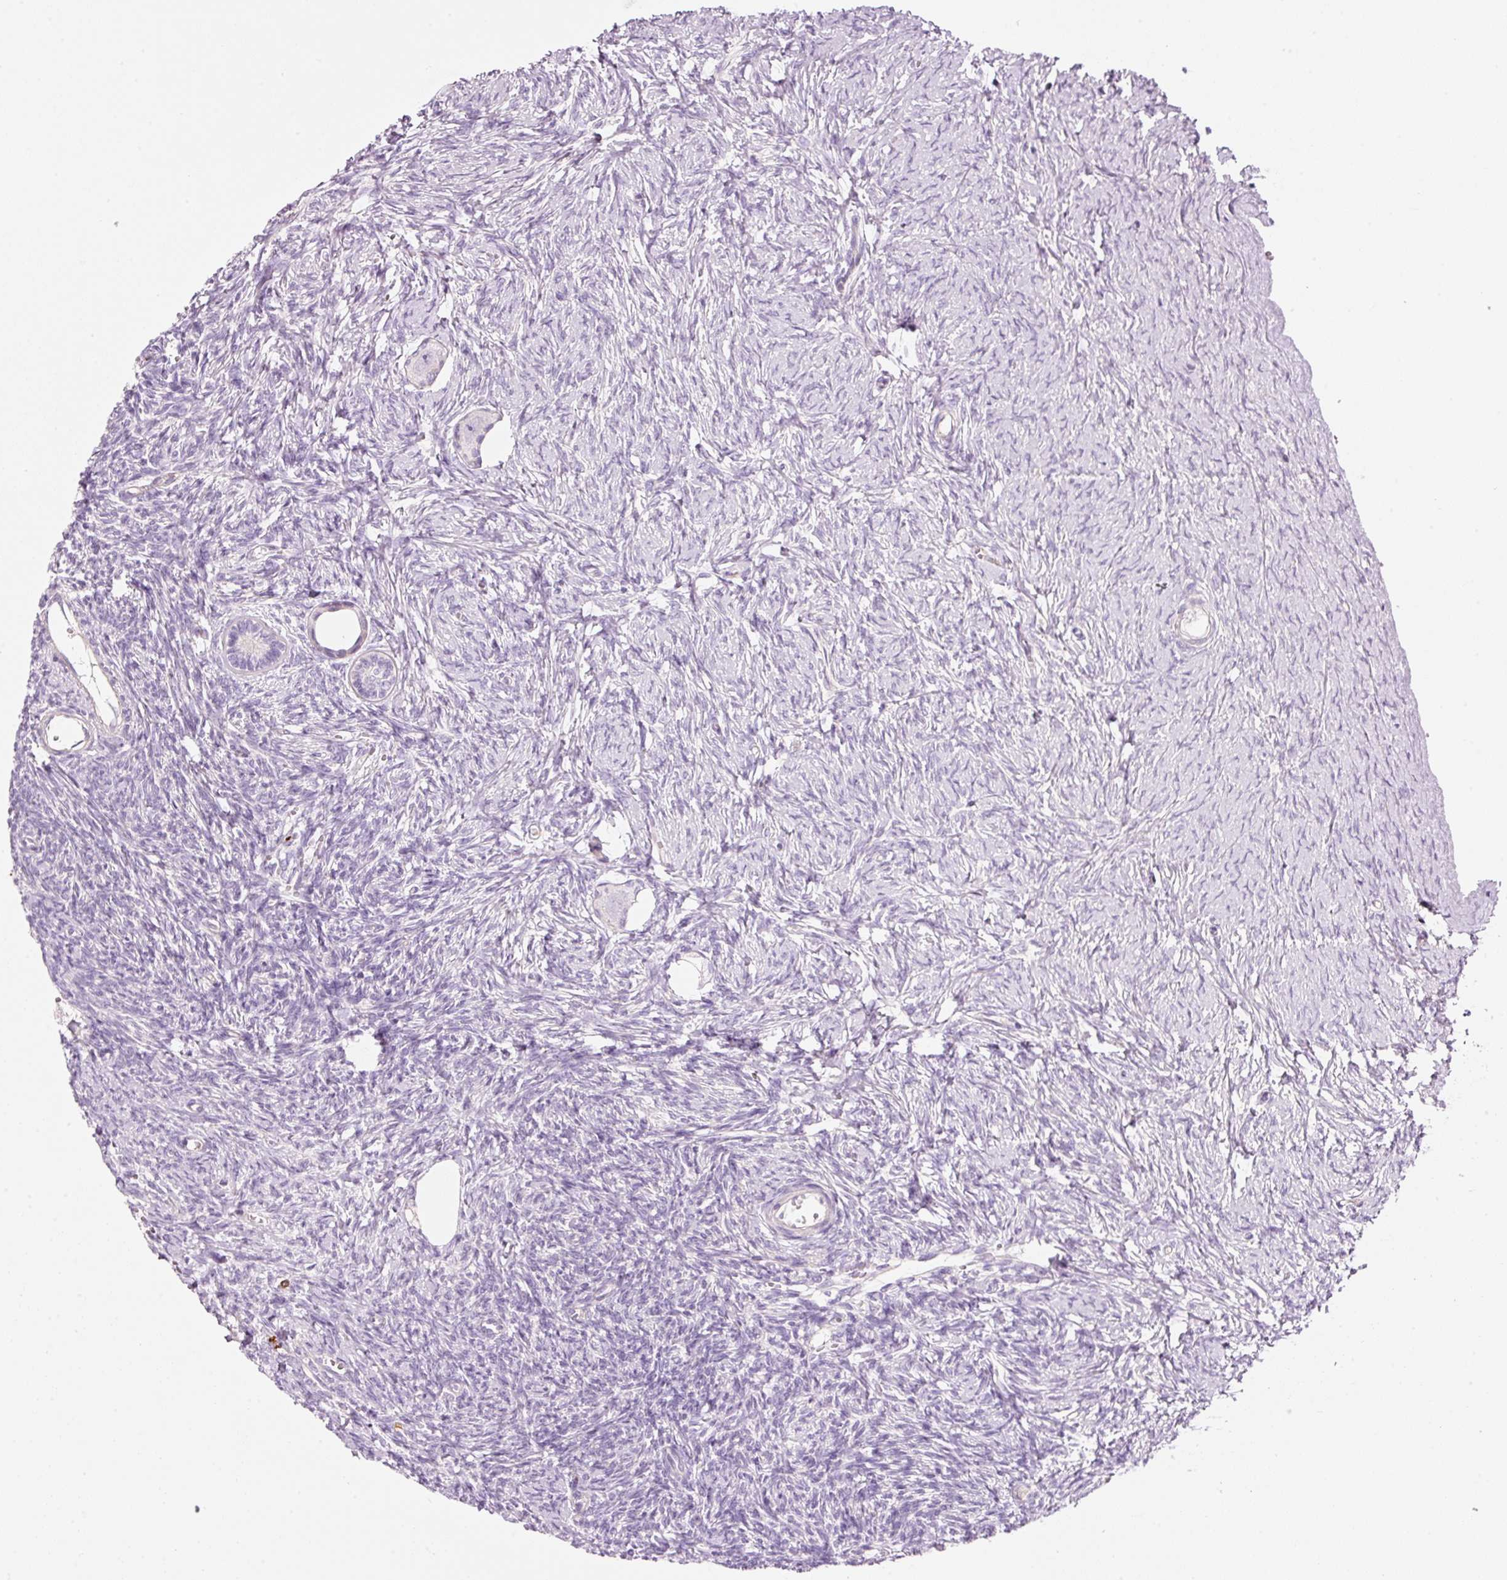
{"staining": {"intensity": "negative", "quantity": "none", "location": "none"}, "tissue": "ovary", "cell_type": "Follicle cells", "image_type": "normal", "snomed": [{"axis": "morphology", "description": "Normal tissue, NOS"}, {"axis": "topography", "description": "Ovary"}], "caption": "There is no significant expression in follicle cells of ovary.", "gene": "MAP3K3", "patient": {"sex": "female", "age": 39}}